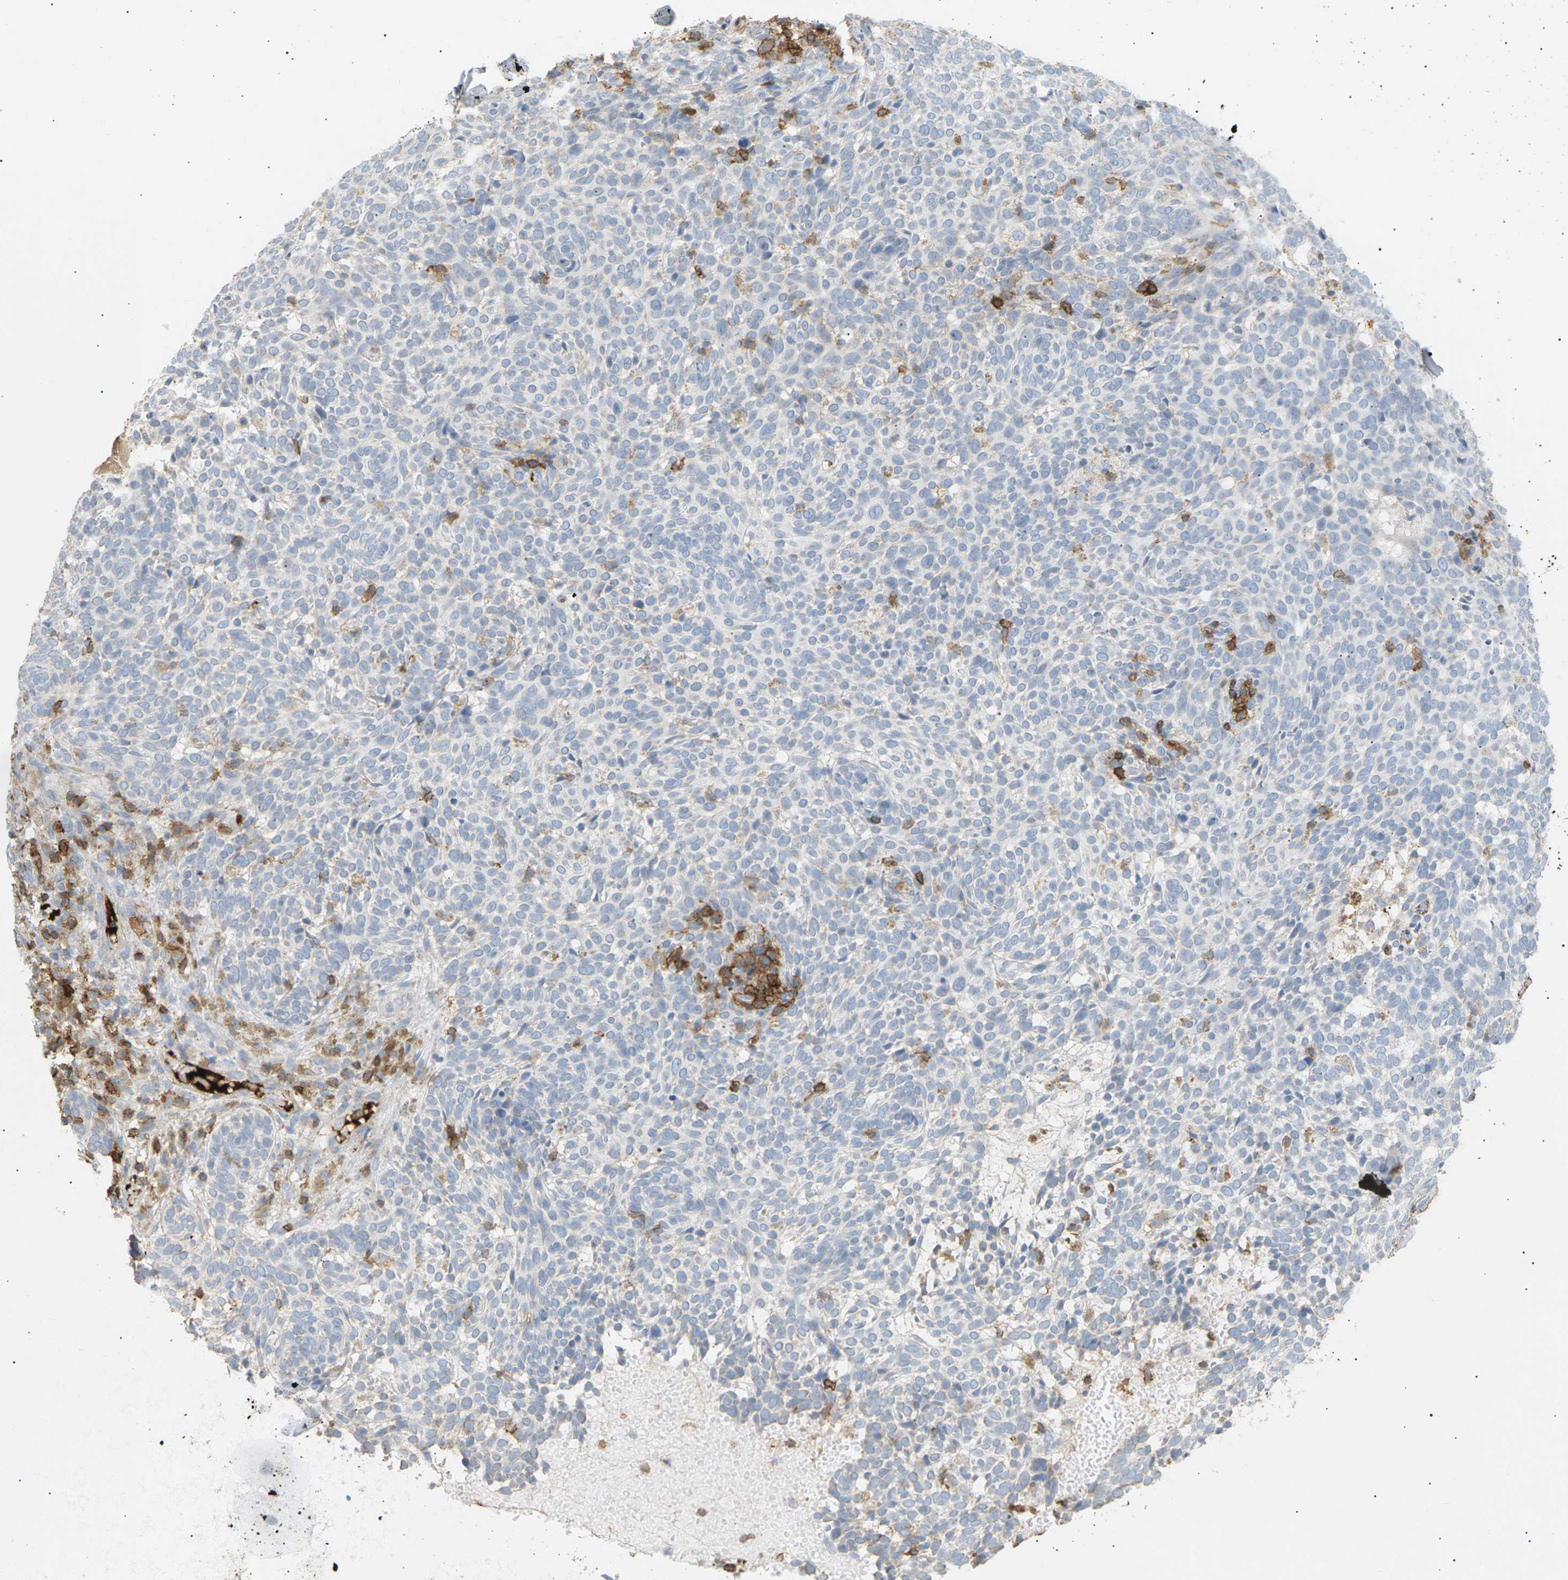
{"staining": {"intensity": "negative", "quantity": "none", "location": "none"}, "tissue": "skin cancer", "cell_type": "Tumor cells", "image_type": "cancer", "snomed": [{"axis": "morphology", "description": "Basal cell carcinoma"}, {"axis": "topography", "description": "Skin"}], "caption": "Immunohistochemical staining of skin basal cell carcinoma demonstrates no significant staining in tumor cells.", "gene": "LIME1", "patient": {"sex": "male", "age": 85}}